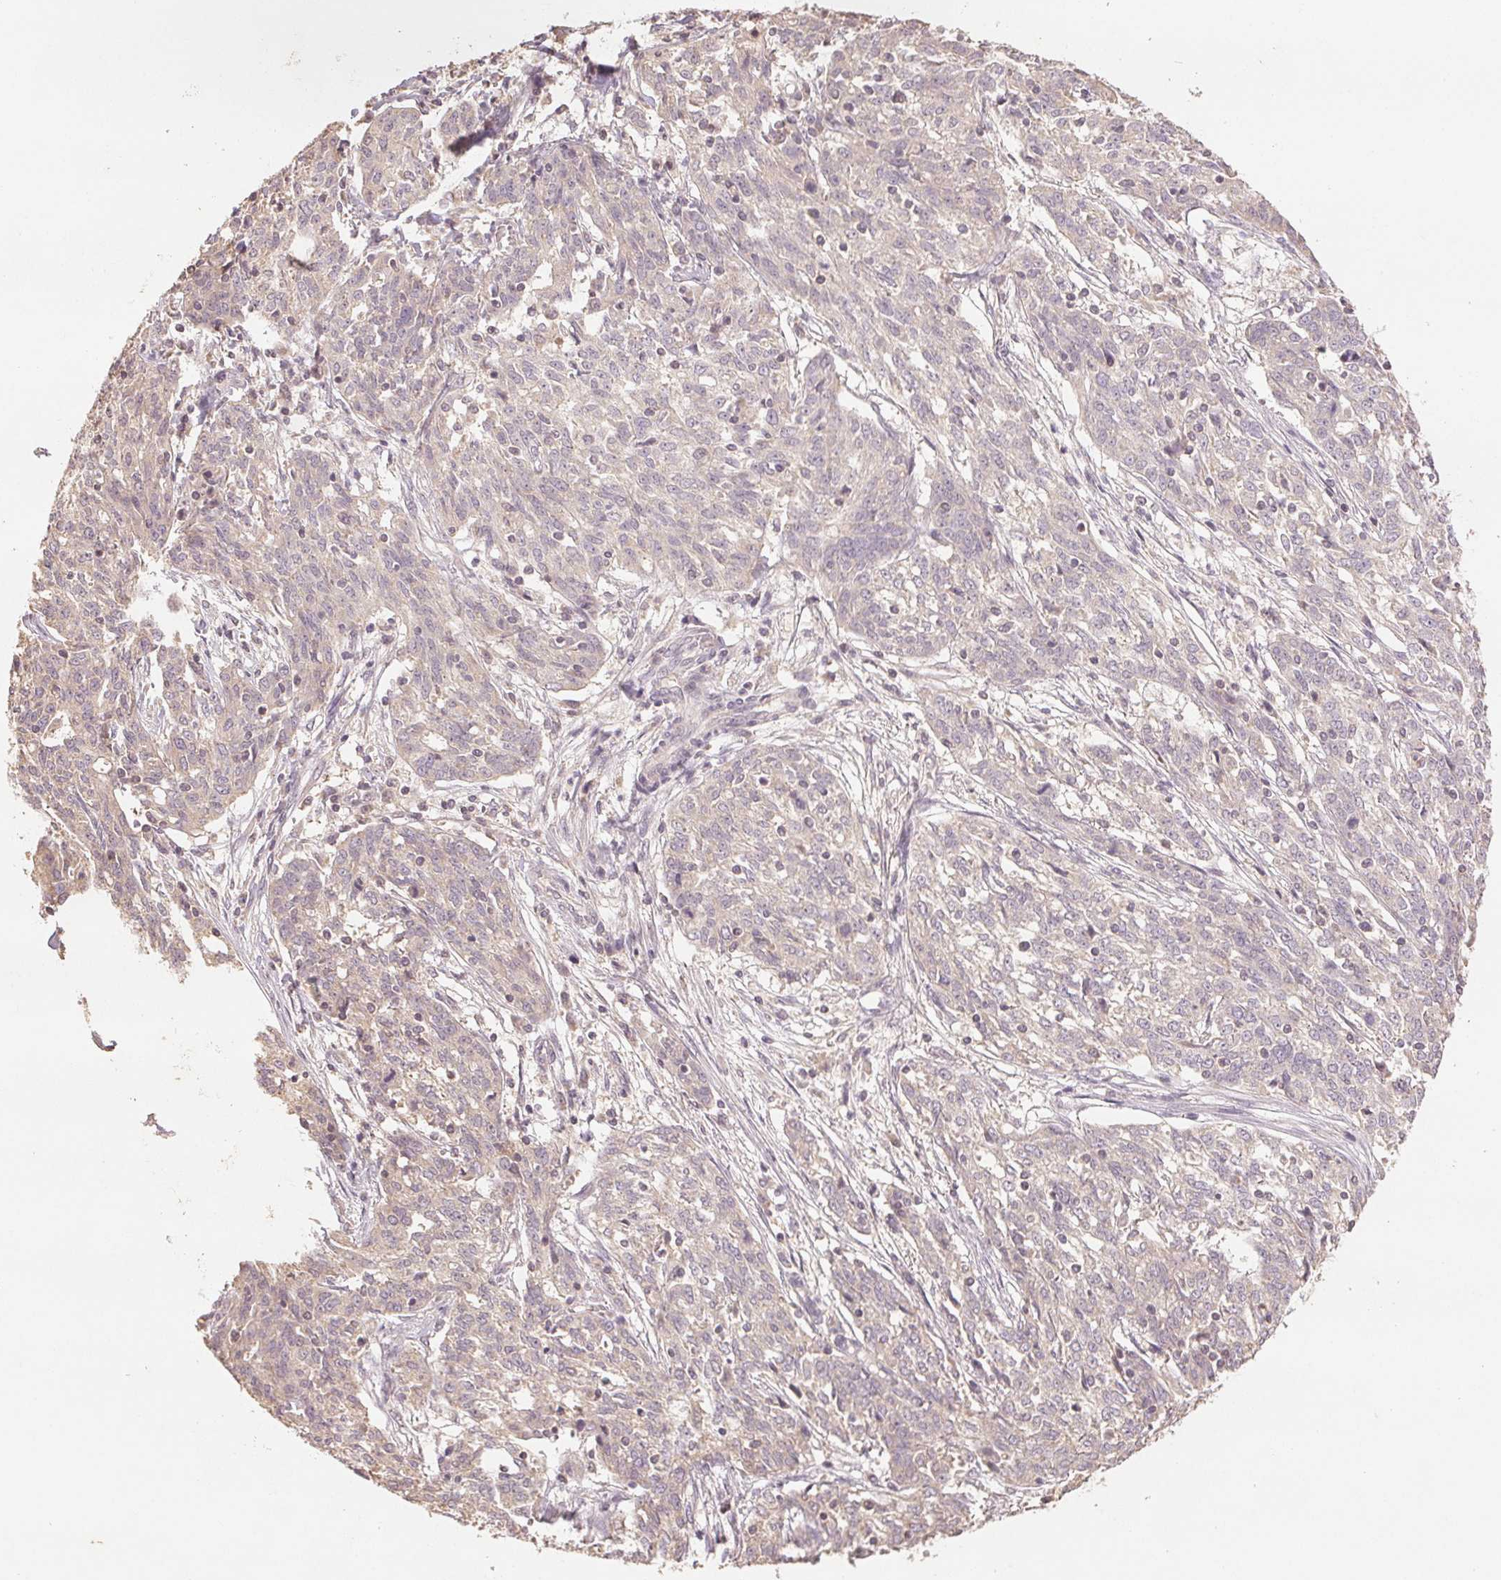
{"staining": {"intensity": "negative", "quantity": "none", "location": "none"}, "tissue": "ovarian cancer", "cell_type": "Tumor cells", "image_type": "cancer", "snomed": [{"axis": "morphology", "description": "Cystadenocarcinoma, serous, NOS"}, {"axis": "topography", "description": "Ovary"}], "caption": "Tumor cells show no significant protein positivity in ovarian cancer (serous cystadenocarcinoma).", "gene": "COX14", "patient": {"sex": "female", "age": 67}}